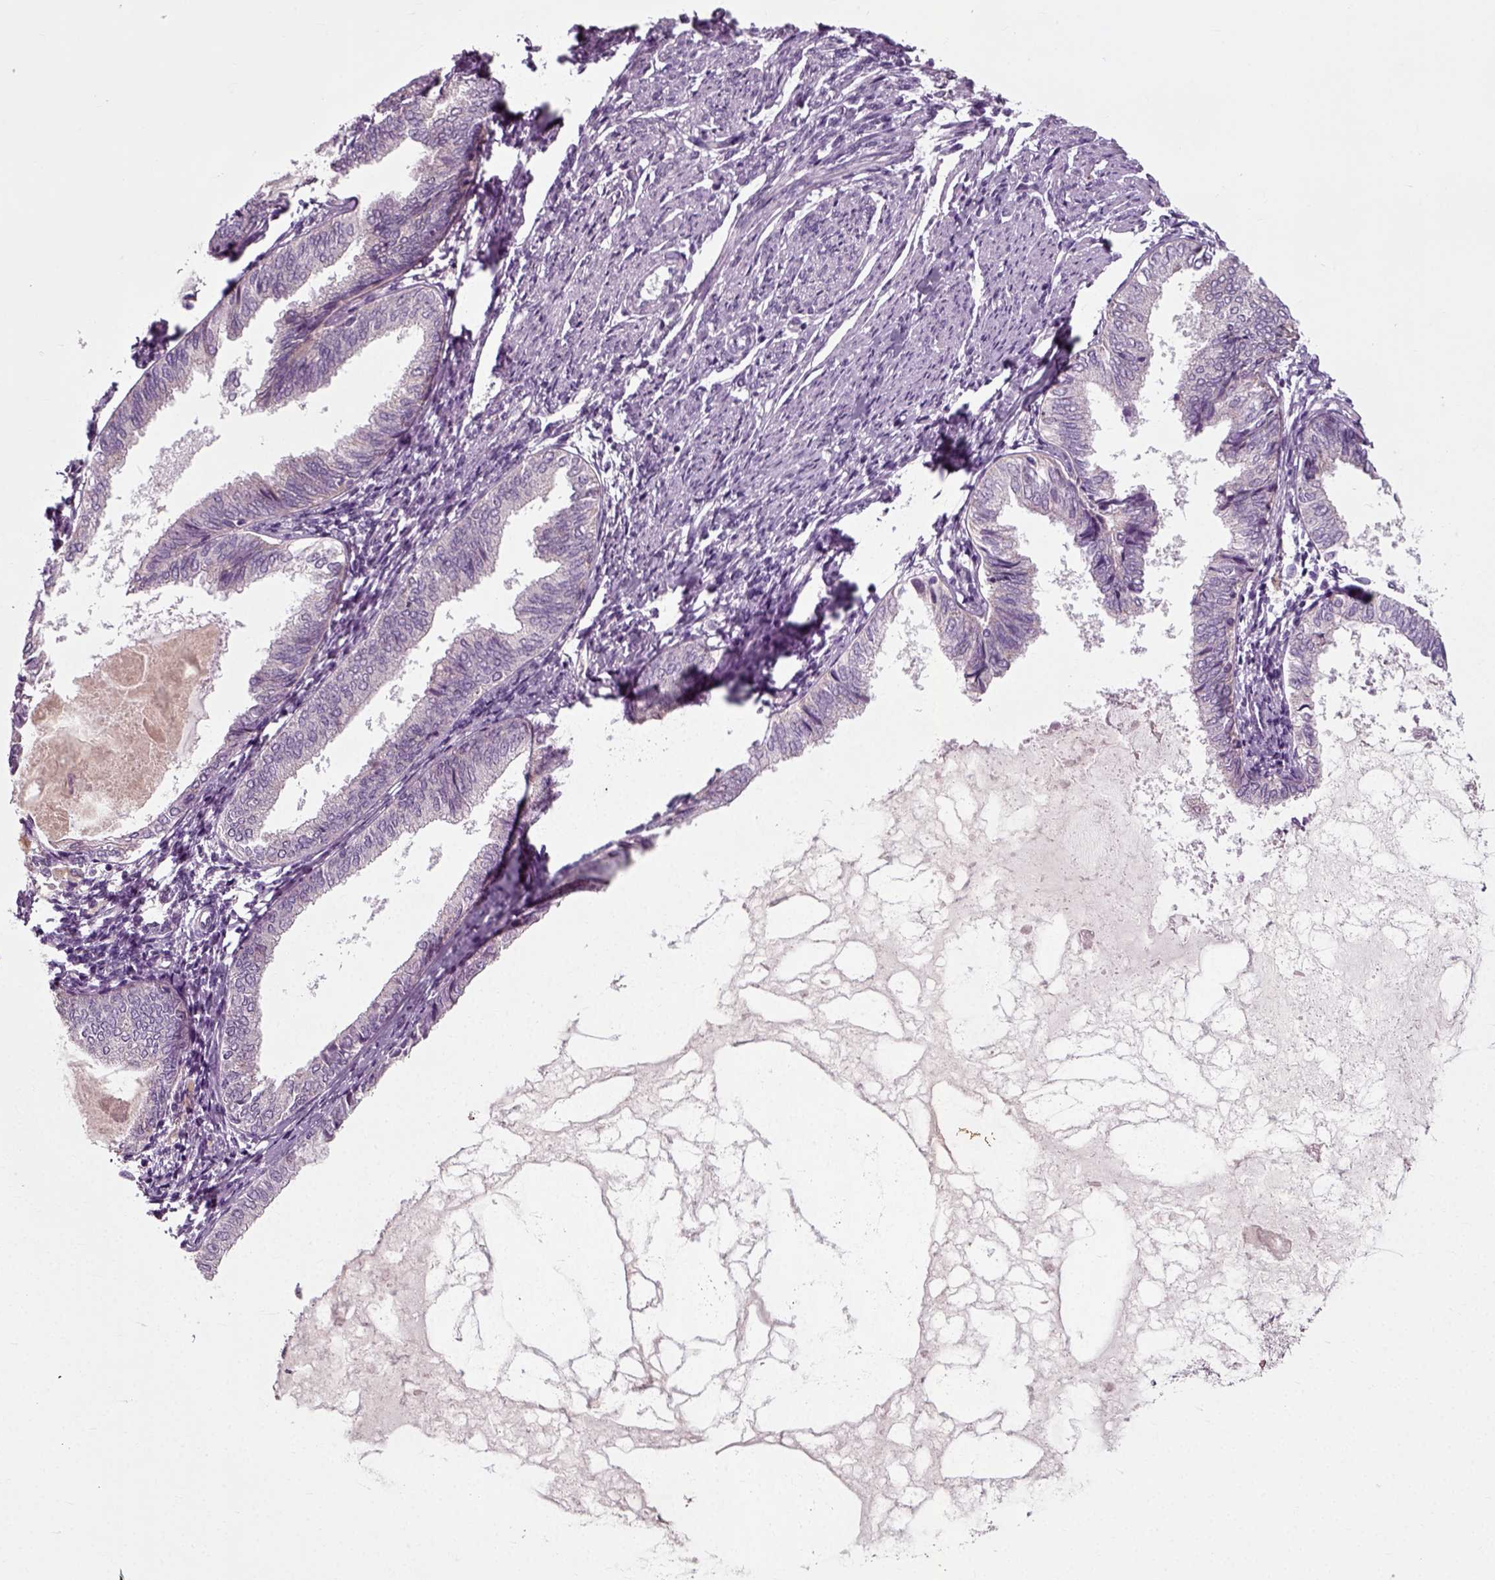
{"staining": {"intensity": "moderate", "quantity": "<25%", "location": "cytoplasmic/membranous"}, "tissue": "endometrial cancer", "cell_type": "Tumor cells", "image_type": "cancer", "snomed": [{"axis": "morphology", "description": "Adenocarcinoma, NOS"}, {"axis": "topography", "description": "Endometrium"}], "caption": "This is a photomicrograph of immunohistochemistry staining of endometrial cancer, which shows moderate expression in the cytoplasmic/membranous of tumor cells.", "gene": "RND2", "patient": {"sex": "female", "age": 68}}